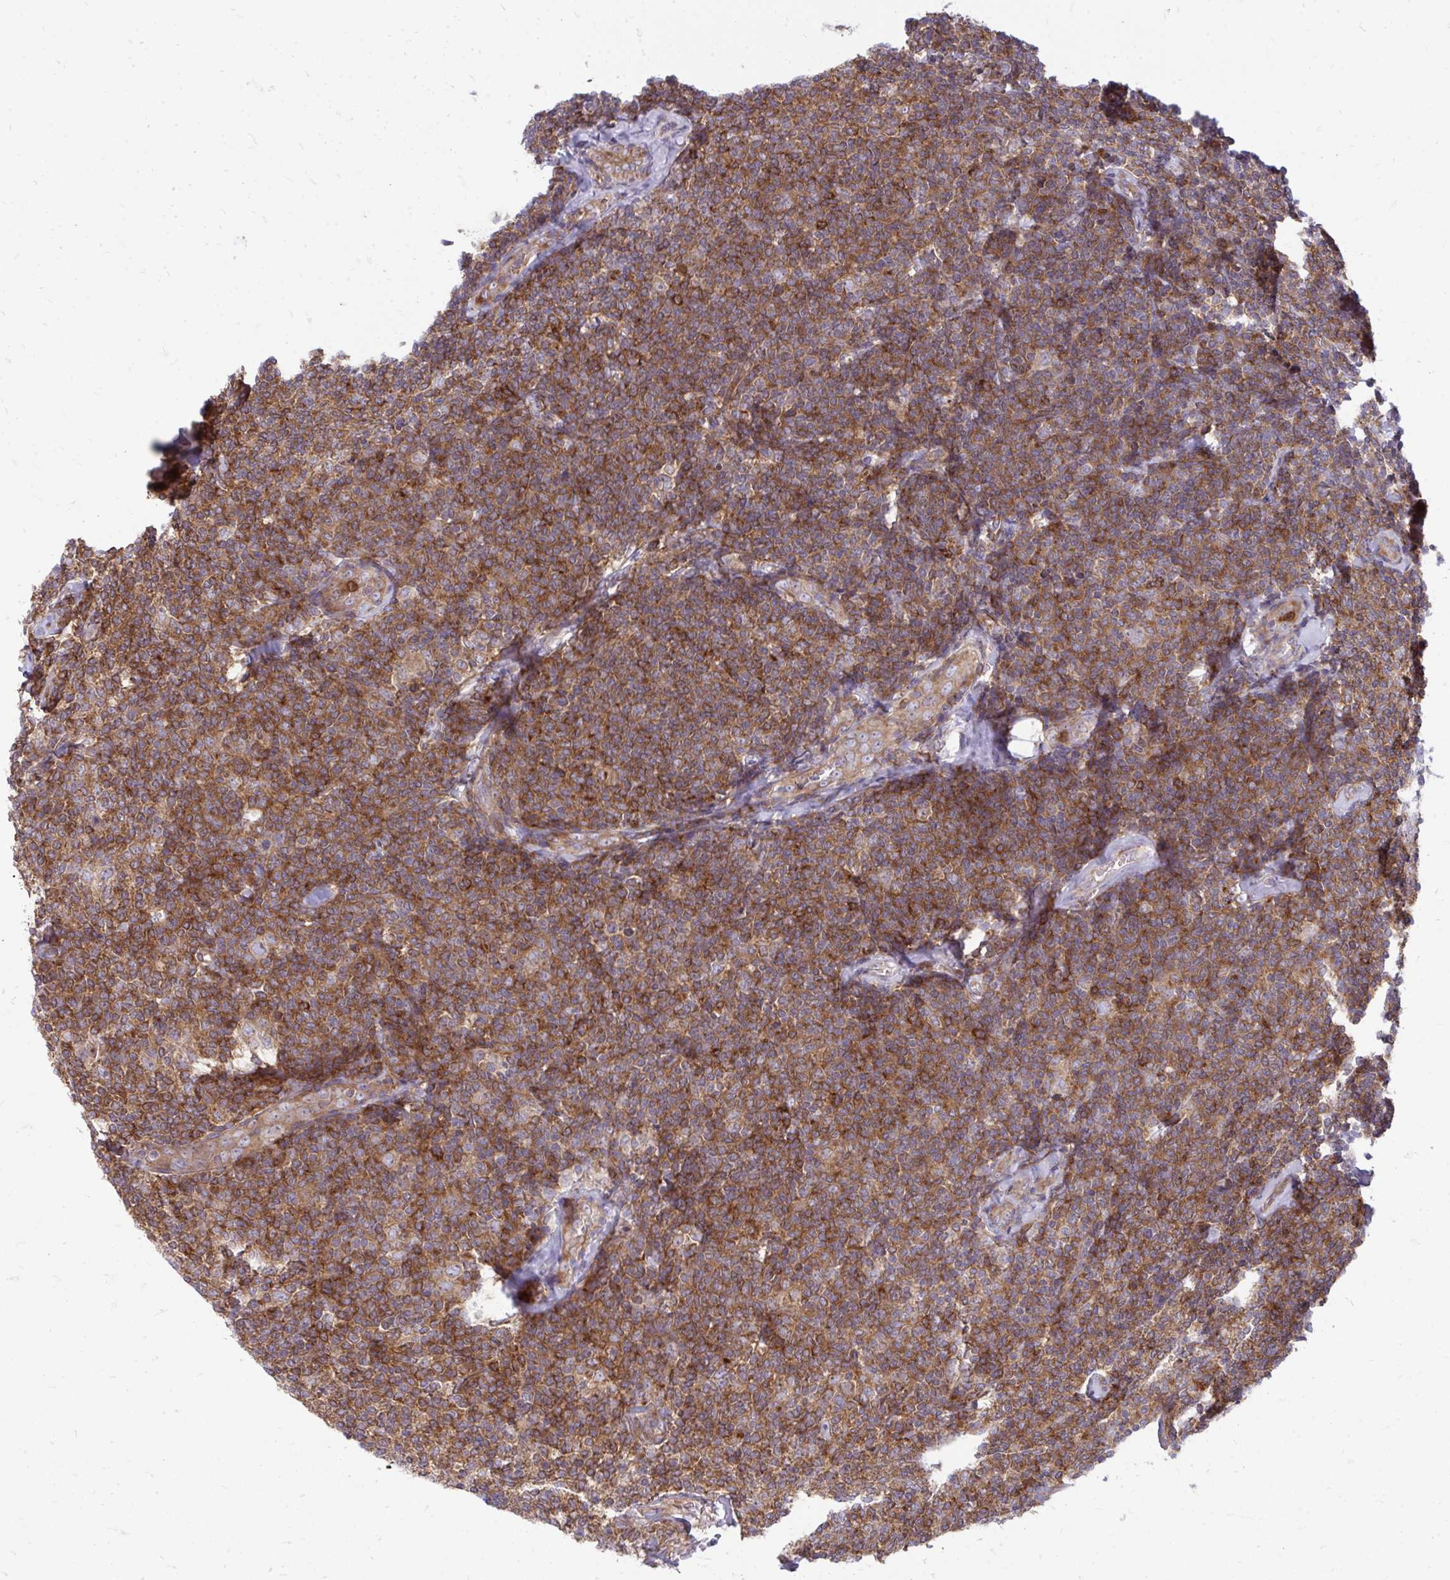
{"staining": {"intensity": "strong", "quantity": ">75%", "location": "cytoplasmic/membranous"}, "tissue": "lymphoma", "cell_type": "Tumor cells", "image_type": "cancer", "snomed": [{"axis": "morphology", "description": "Malignant lymphoma, non-Hodgkin's type, Low grade"}, {"axis": "topography", "description": "Lymph node"}], "caption": "Human lymphoma stained for a protein (brown) exhibits strong cytoplasmic/membranous positive positivity in approximately >75% of tumor cells.", "gene": "ASAP1", "patient": {"sex": "female", "age": 56}}